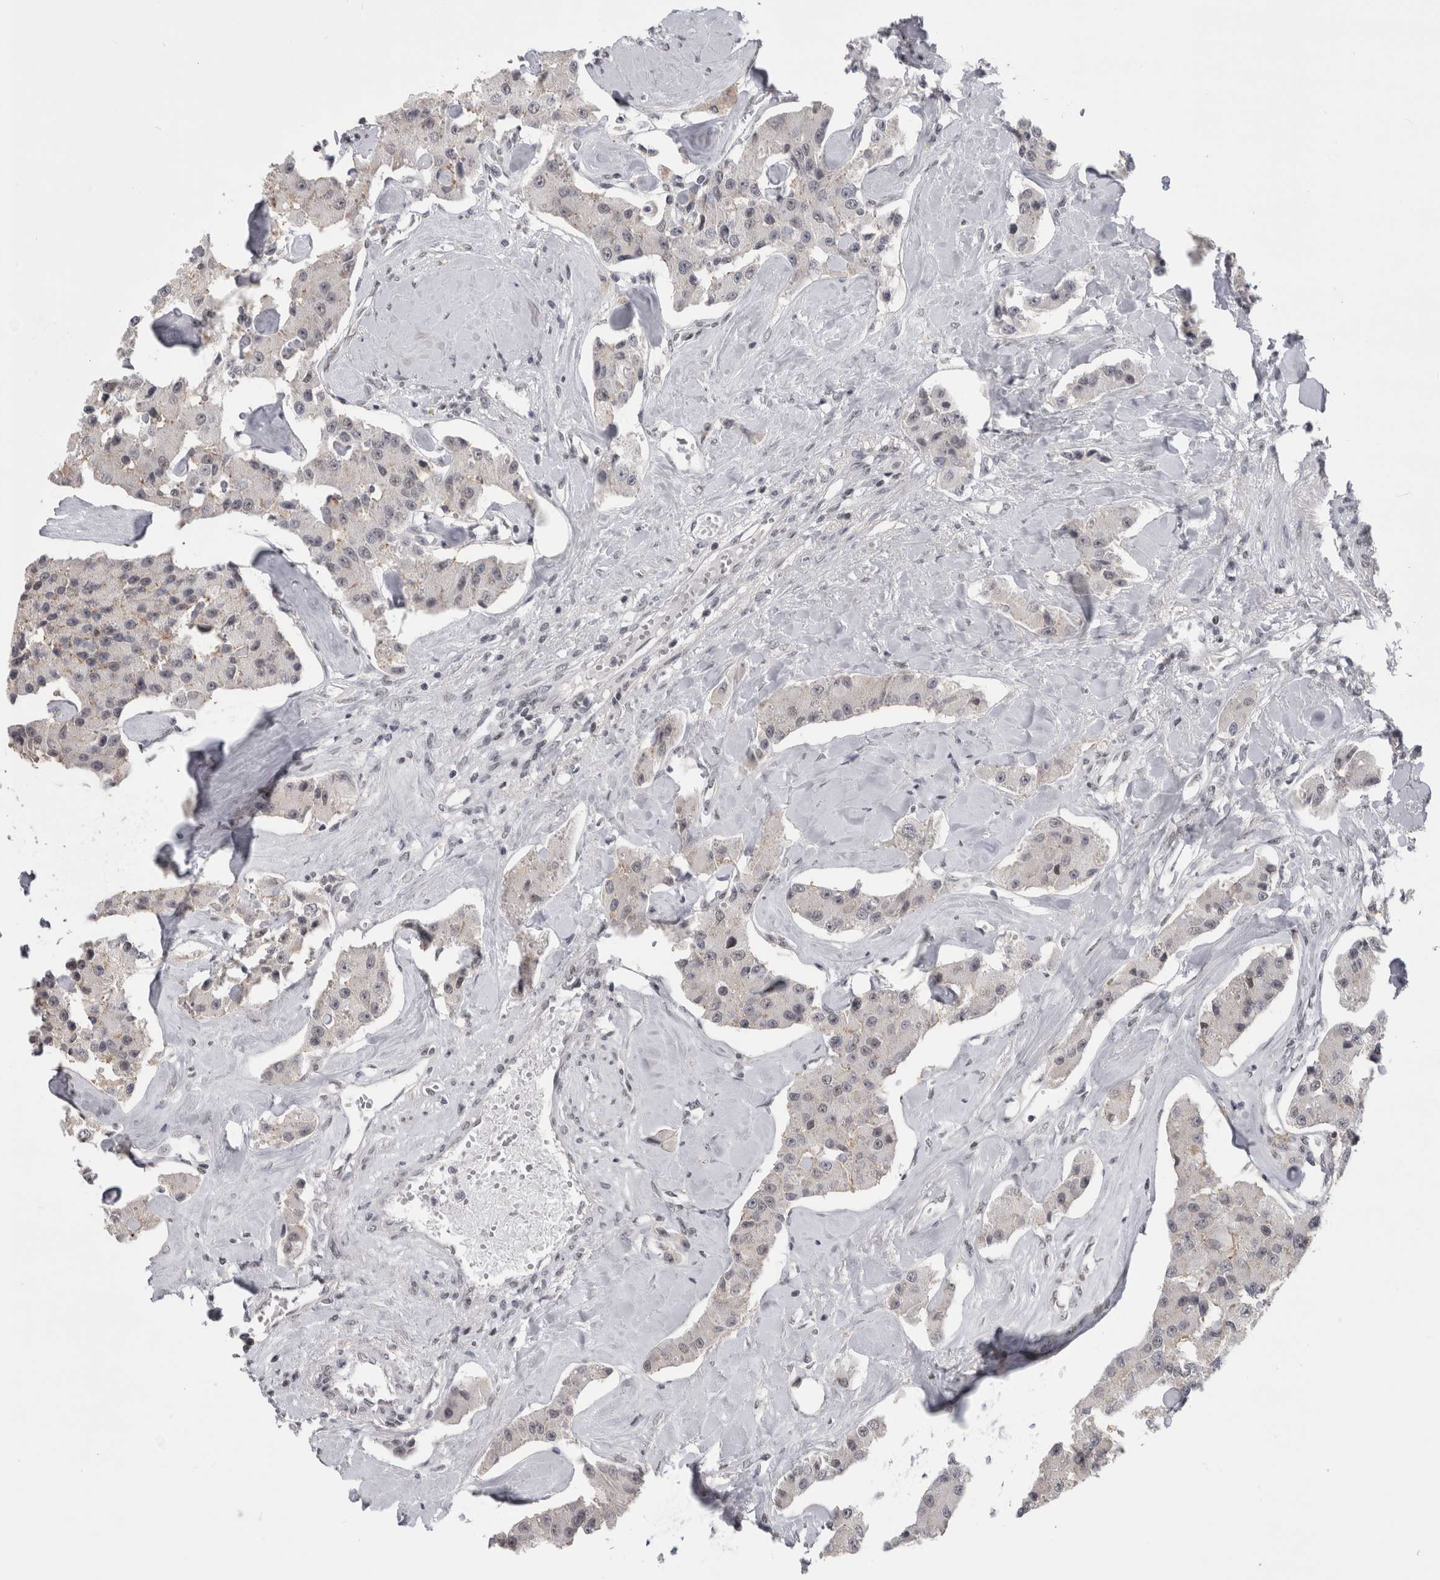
{"staining": {"intensity": "weak", "quantity": "<25%", "location": "nuclear"}, "tissue": "carcinoid", "cell_type": "Tumor cells", "image_type": "cancer", "snomed": [{"axis": "morphology", "description": "Carcinoid, malignant, NOS"}, {"axis": "topography", "description": "Pancreas"}], "caption": "Tumor cells show no significant expression in malignant carcinoid.", "gene": "ARID4B", "patient": {"sex": "male", "age": 41}}